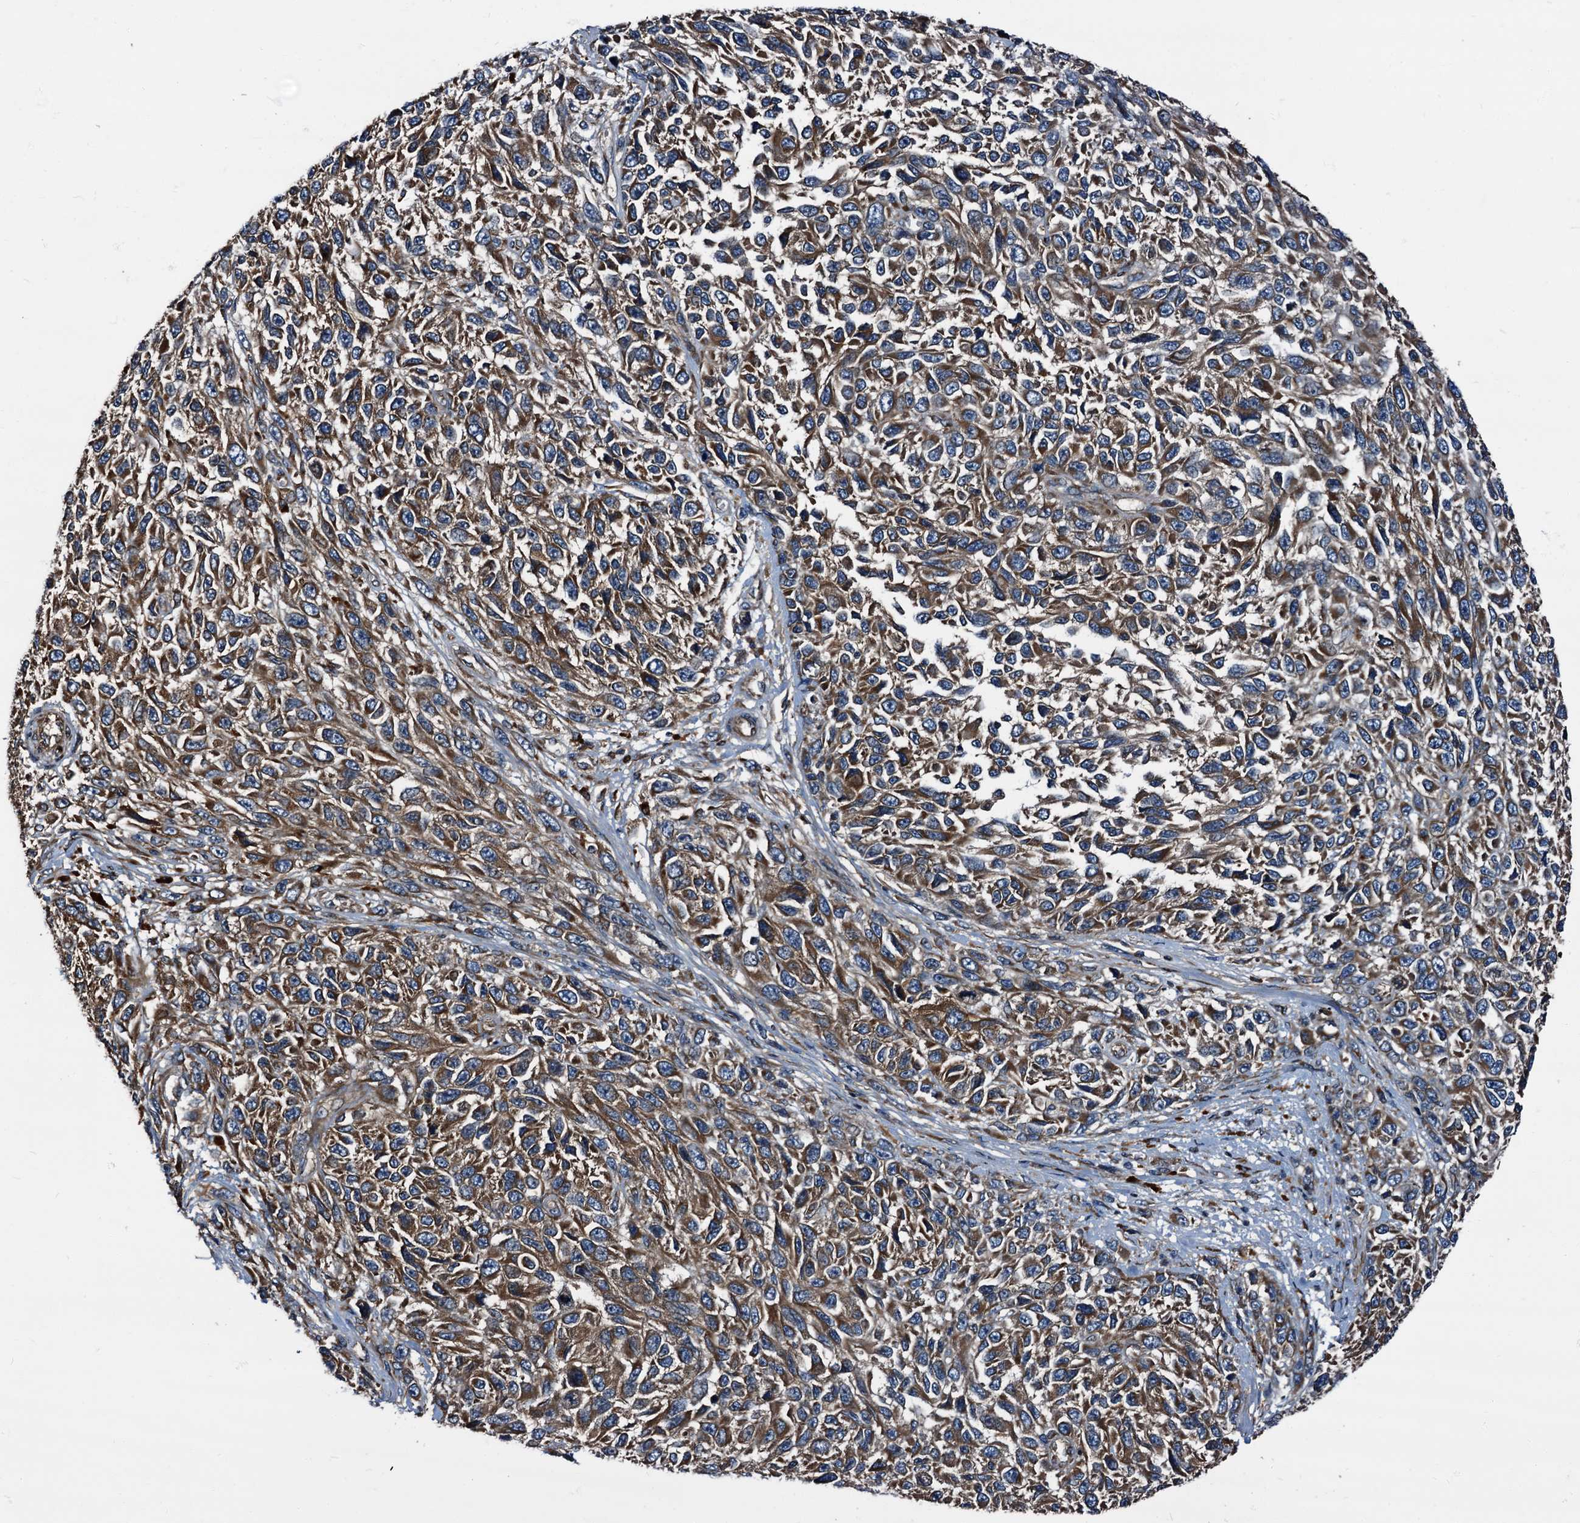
{"staining": {"intensity": "moderate", "quantity": ">75%", "location": "cytoplasmic/membranous"}, "tissue": "melanoma", "cell_type": "Tumor cells", "image_type": "cancer", "snomed": [{"axis": "morphology", "description": "Normal tissue, NOS"}, {"axis": "morphology", "description": "Malignant melanoma, NOS"}, {"axis": "topography", "description": "Skin"}], "caption": "Protein staining exhibits moderate cytoplasmic/membranous staining in approximately >75% of tumor cells in melanoma. (brown staining indicates protein expression, while blue staining denotes nuclei).", "gene": "PEX5", "patient": {"sex": "female", "age": 96}}